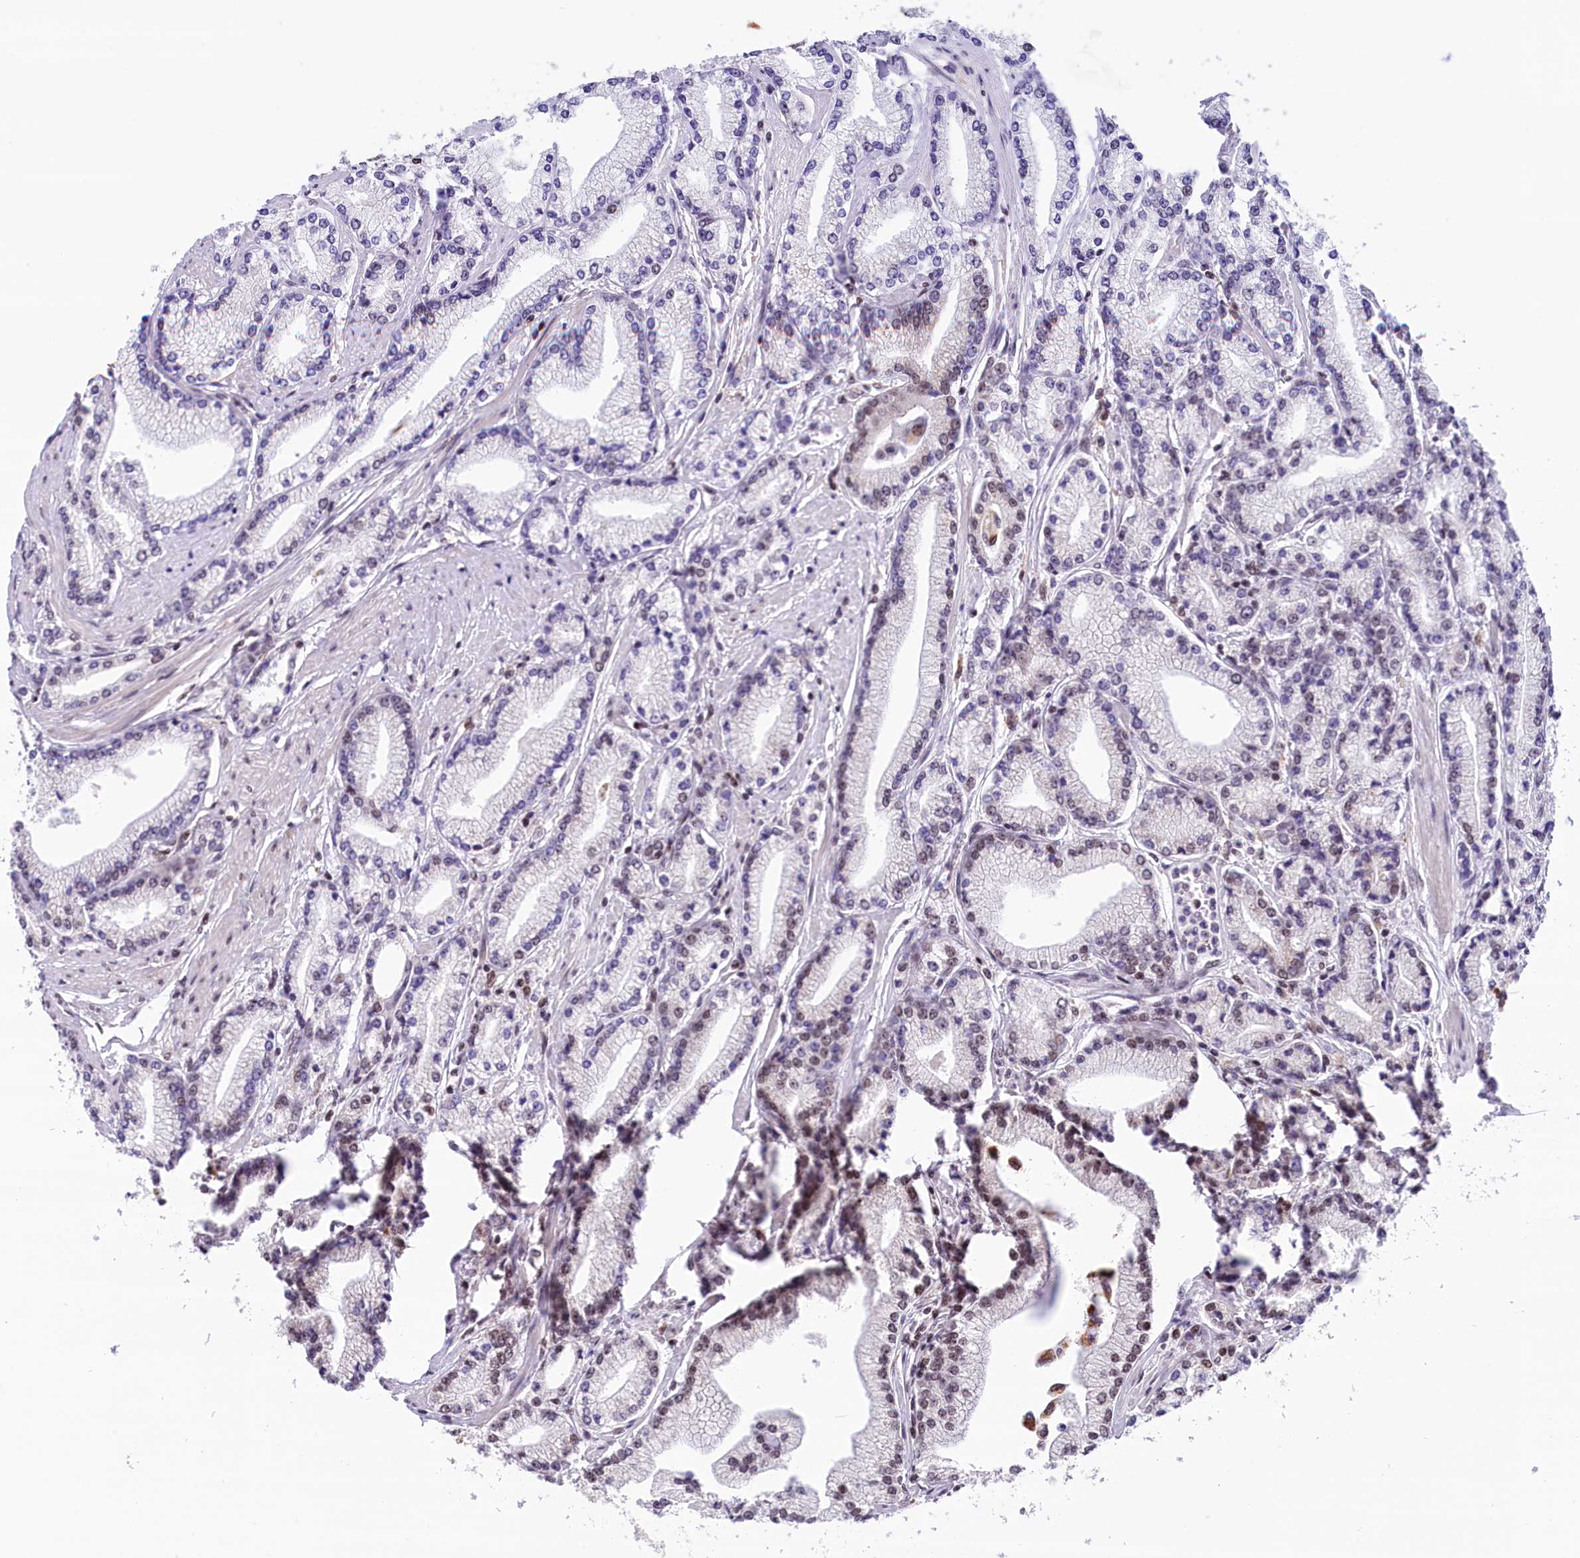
{"staining": {"intensity": "moderate", "quantity": "25%-75%", "location": "nuclear"}, "tissue": "prostate cancer", "cell_type": "Tumor cells", "image_type": "cancer", "snomed": [{"axis": "morphology", "description": "Adenocarcinoma, High grade"}, {"axis": "topography", "description": "Prostate"}], "caption": "An immunohistochemistry histopathology image of tumor tissue is shown. Protein staining in brown highlights moderate nuclear positivity in adenocarcinoma (high-grade) (prostate) within tumor cells.", "gene": "CDYL2", "patient": {"sex": "male", "age": 67}}